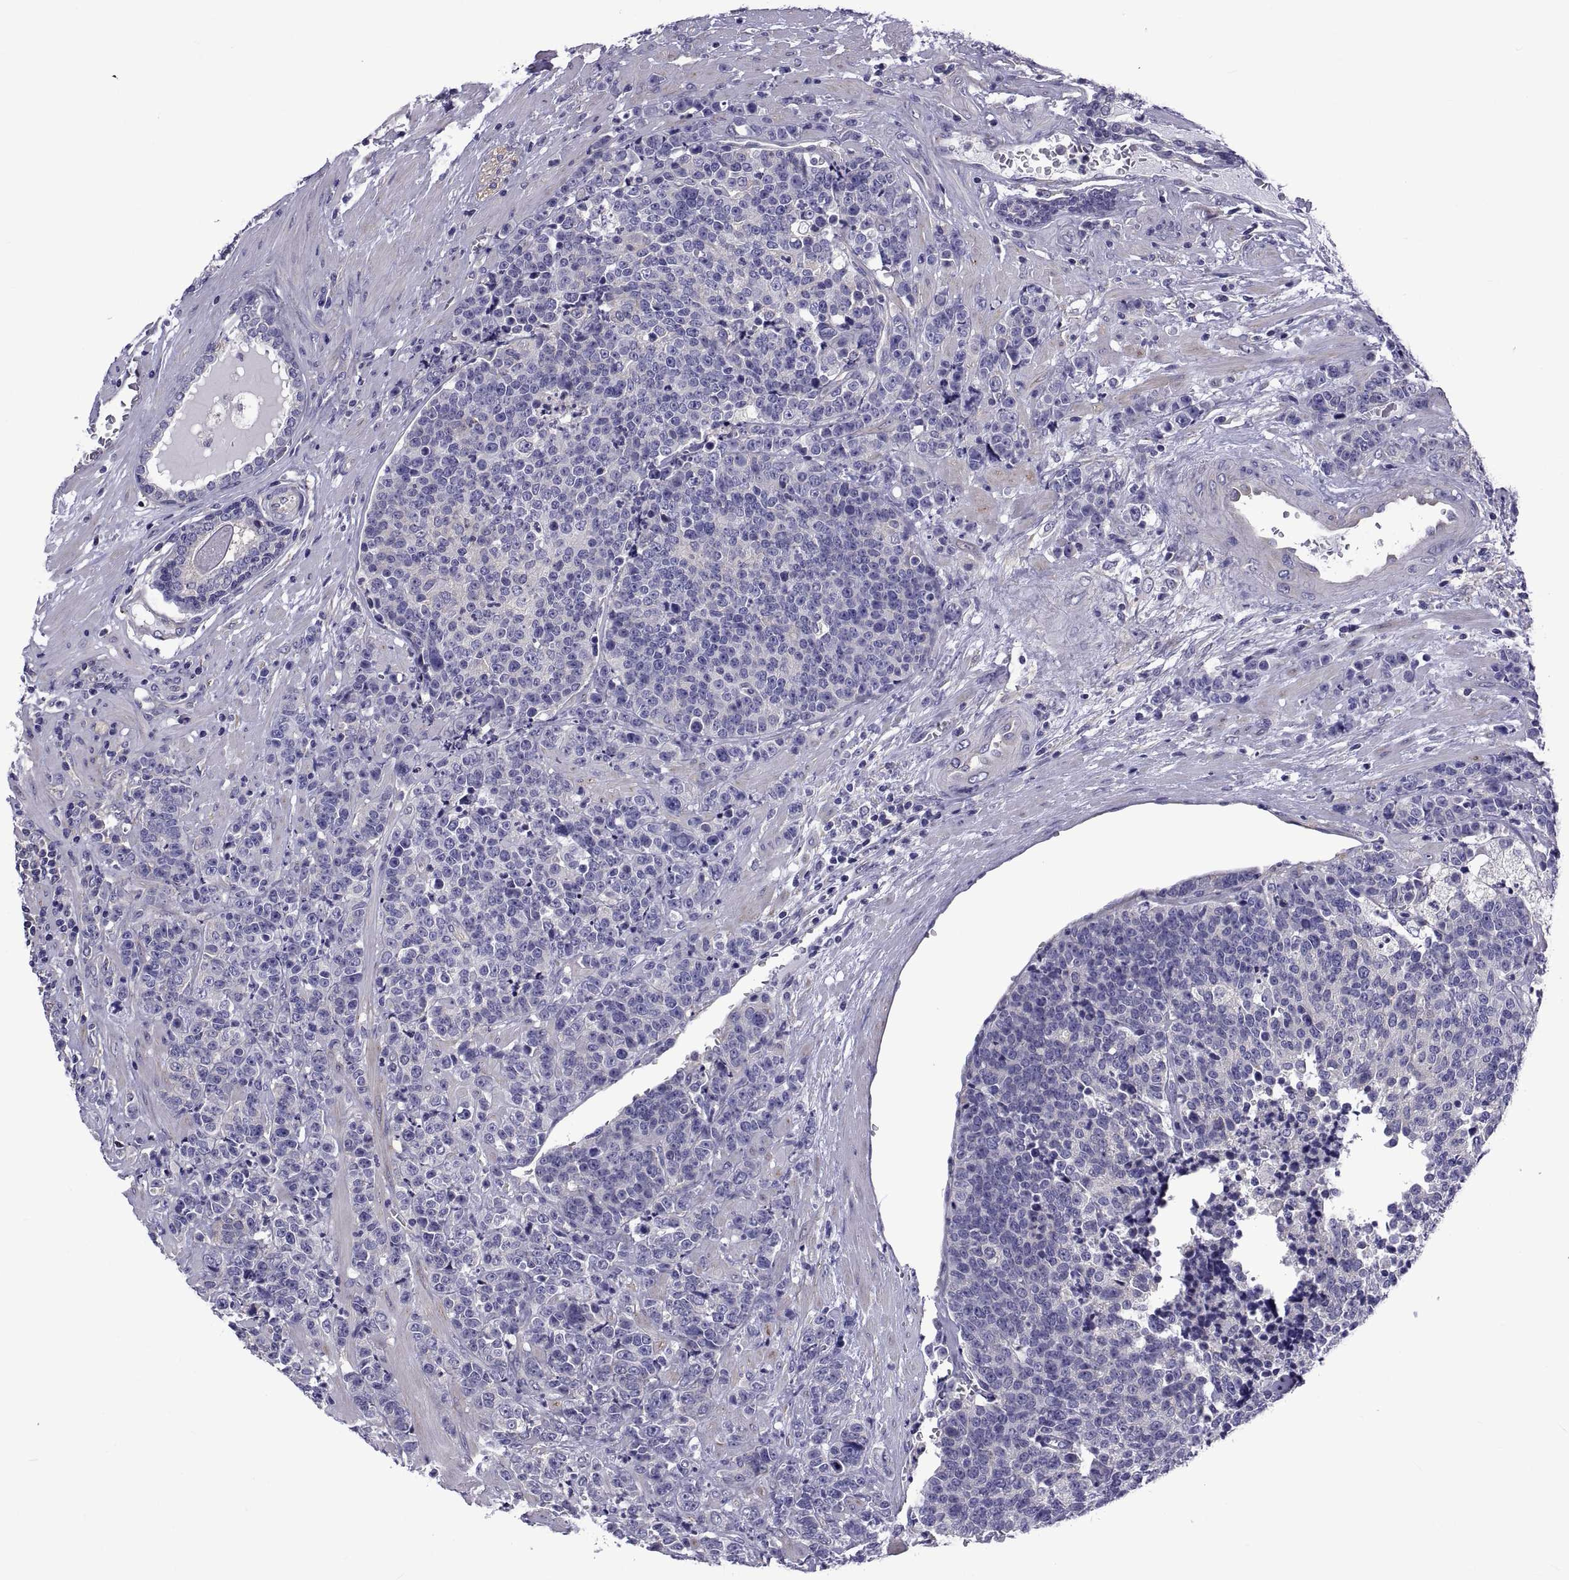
{"staining": {"intensity": "negative", "quantity": "none", "location": "none"}, "tissue": "prostate cancer", "cell_type": "Tumor cells", "image_type": "cancer", "snomed": [{"axis": "morphology", "description": "Adenocarcinoma, NOS"}, {"axis": "topography", "description": "Prostate"}], "caption": "An immunohistochemistry (IHC) photomicrograph of adenocarcinoma (prostate) is shown. There is no staining in tumor cells of adenocarcinoma (prostate). (DAB immunohistochemistry (IHC) visualized using brightfield microscopy, high magnification).", "gene": "TMC3", "patient": {"sex": "male", "age": 67}}